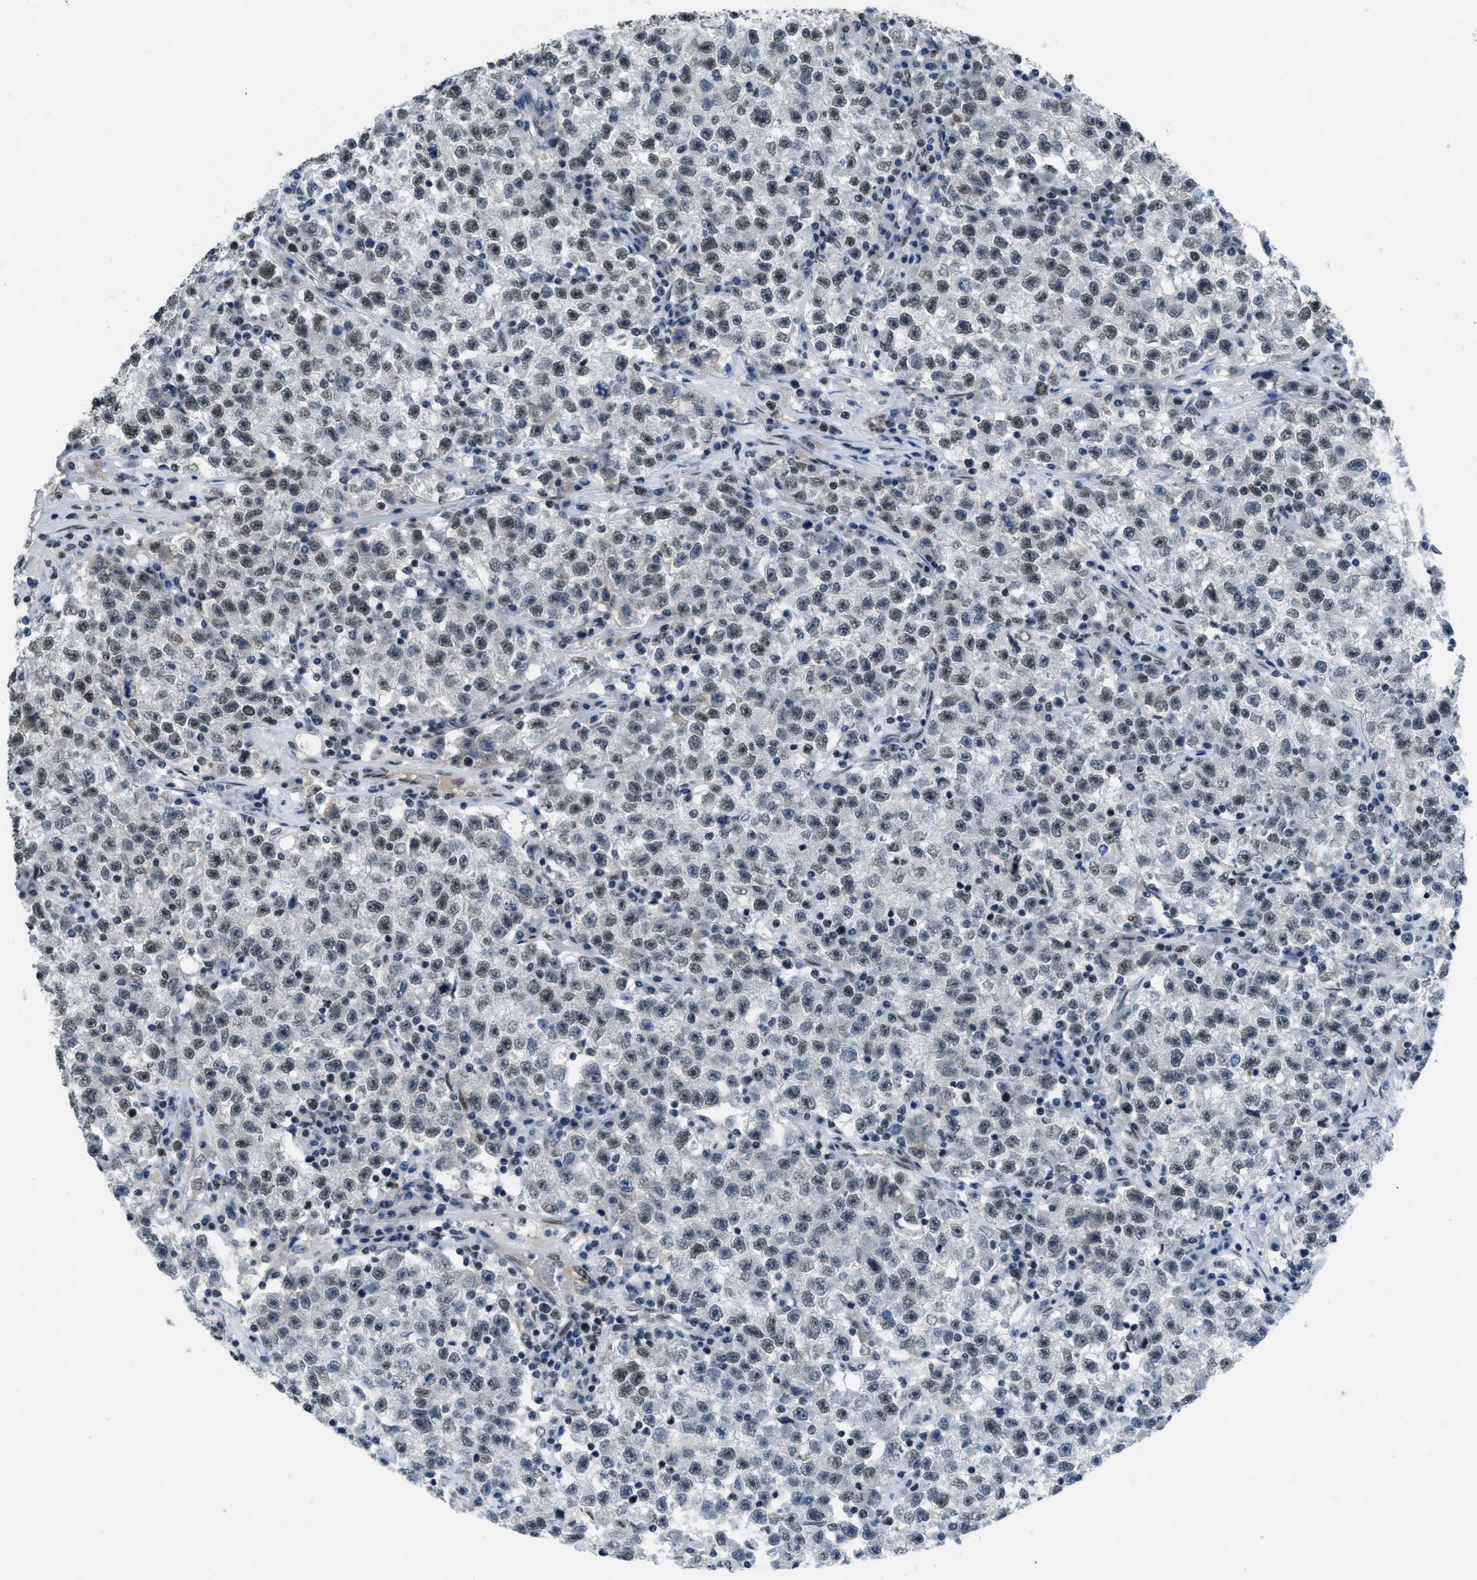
{"staining": {"intensity": "weak", "quantity": ">75%", "location": "nuclear"}, "tissue": "testis cancer", "cell_type": "Tumor cells", "image_type": "cancer", "snomed": [{"axis": "morphology", "description": "Seminoma, NOS"}, {"axis": "topography", "description": "Testis"}], "caption": "A high-resolution micrograph shows IHC staining of testis seminoma, which demonstrates weak nuclear expression in approximately >75% of tumor cells. The staining is performed using DAB (3,3'-diaminobenzidine) brown chromogen to label protein expression. The nuclei are counter-stained blue using hematoxylin.", "gene": "GATAD2B", "patient": {"sex": "male", "age": 22}}